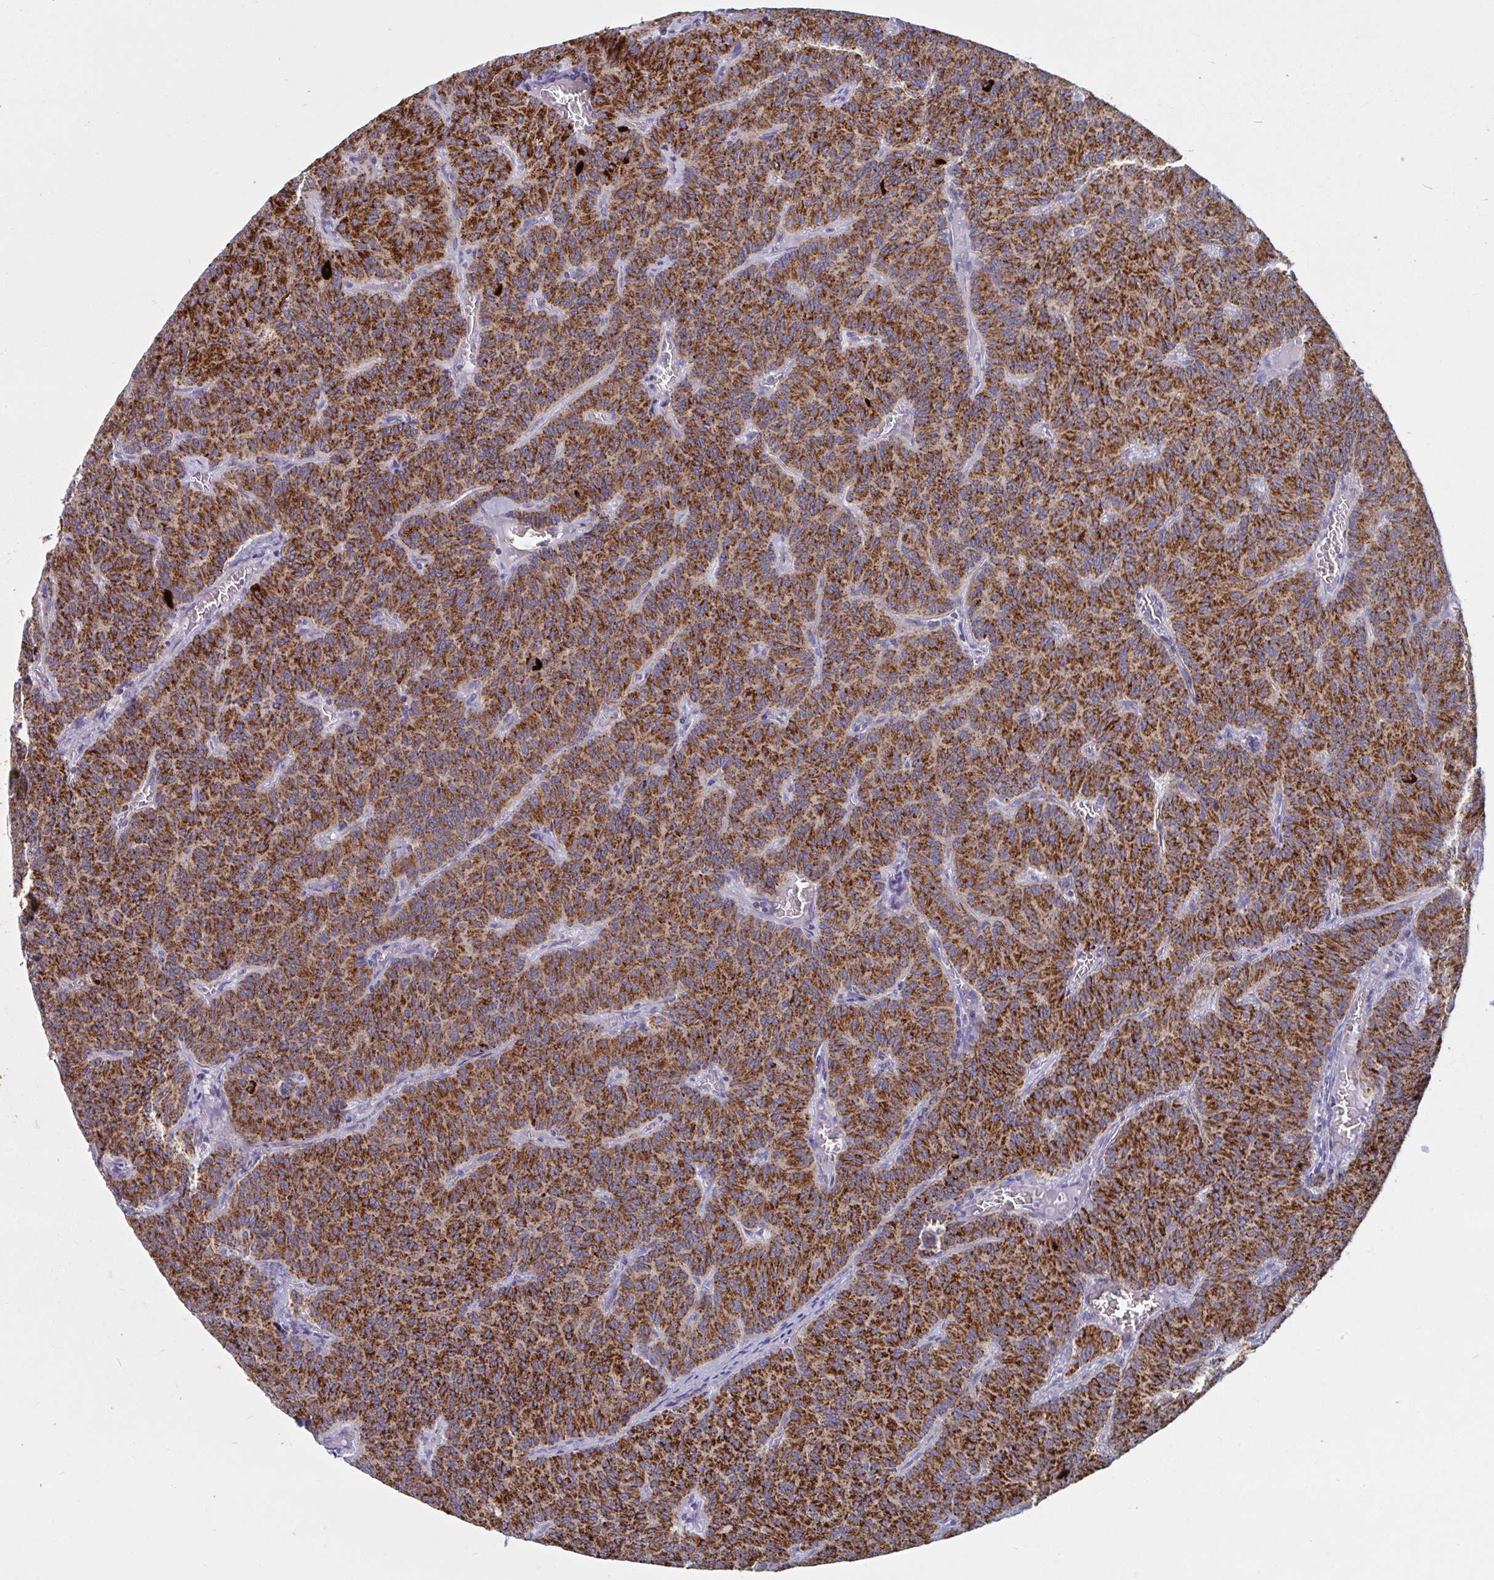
{"staining": {"intensity": "strong", "quantity": ">75%", "location": "cytoplasmic/membranous"}, "tissue": "carcinoid", "cell_type": "Tumor cells", "image_type": "cancer", "snomed": [{"axis": "morphology", "description": "Carcinoid, malignant, NOS"}, {"axis": "topography", "description": "Lung"}], "caption": "Tumor cells show strong cytoplasmic/membranous staining in approximately >75% of cells in malignant carcinoid. (brown staining indicates protein expression, while blue staining denotes nuclei).", "gene": "BCAT2", "patient": {"sex": "male", "age": 61}}